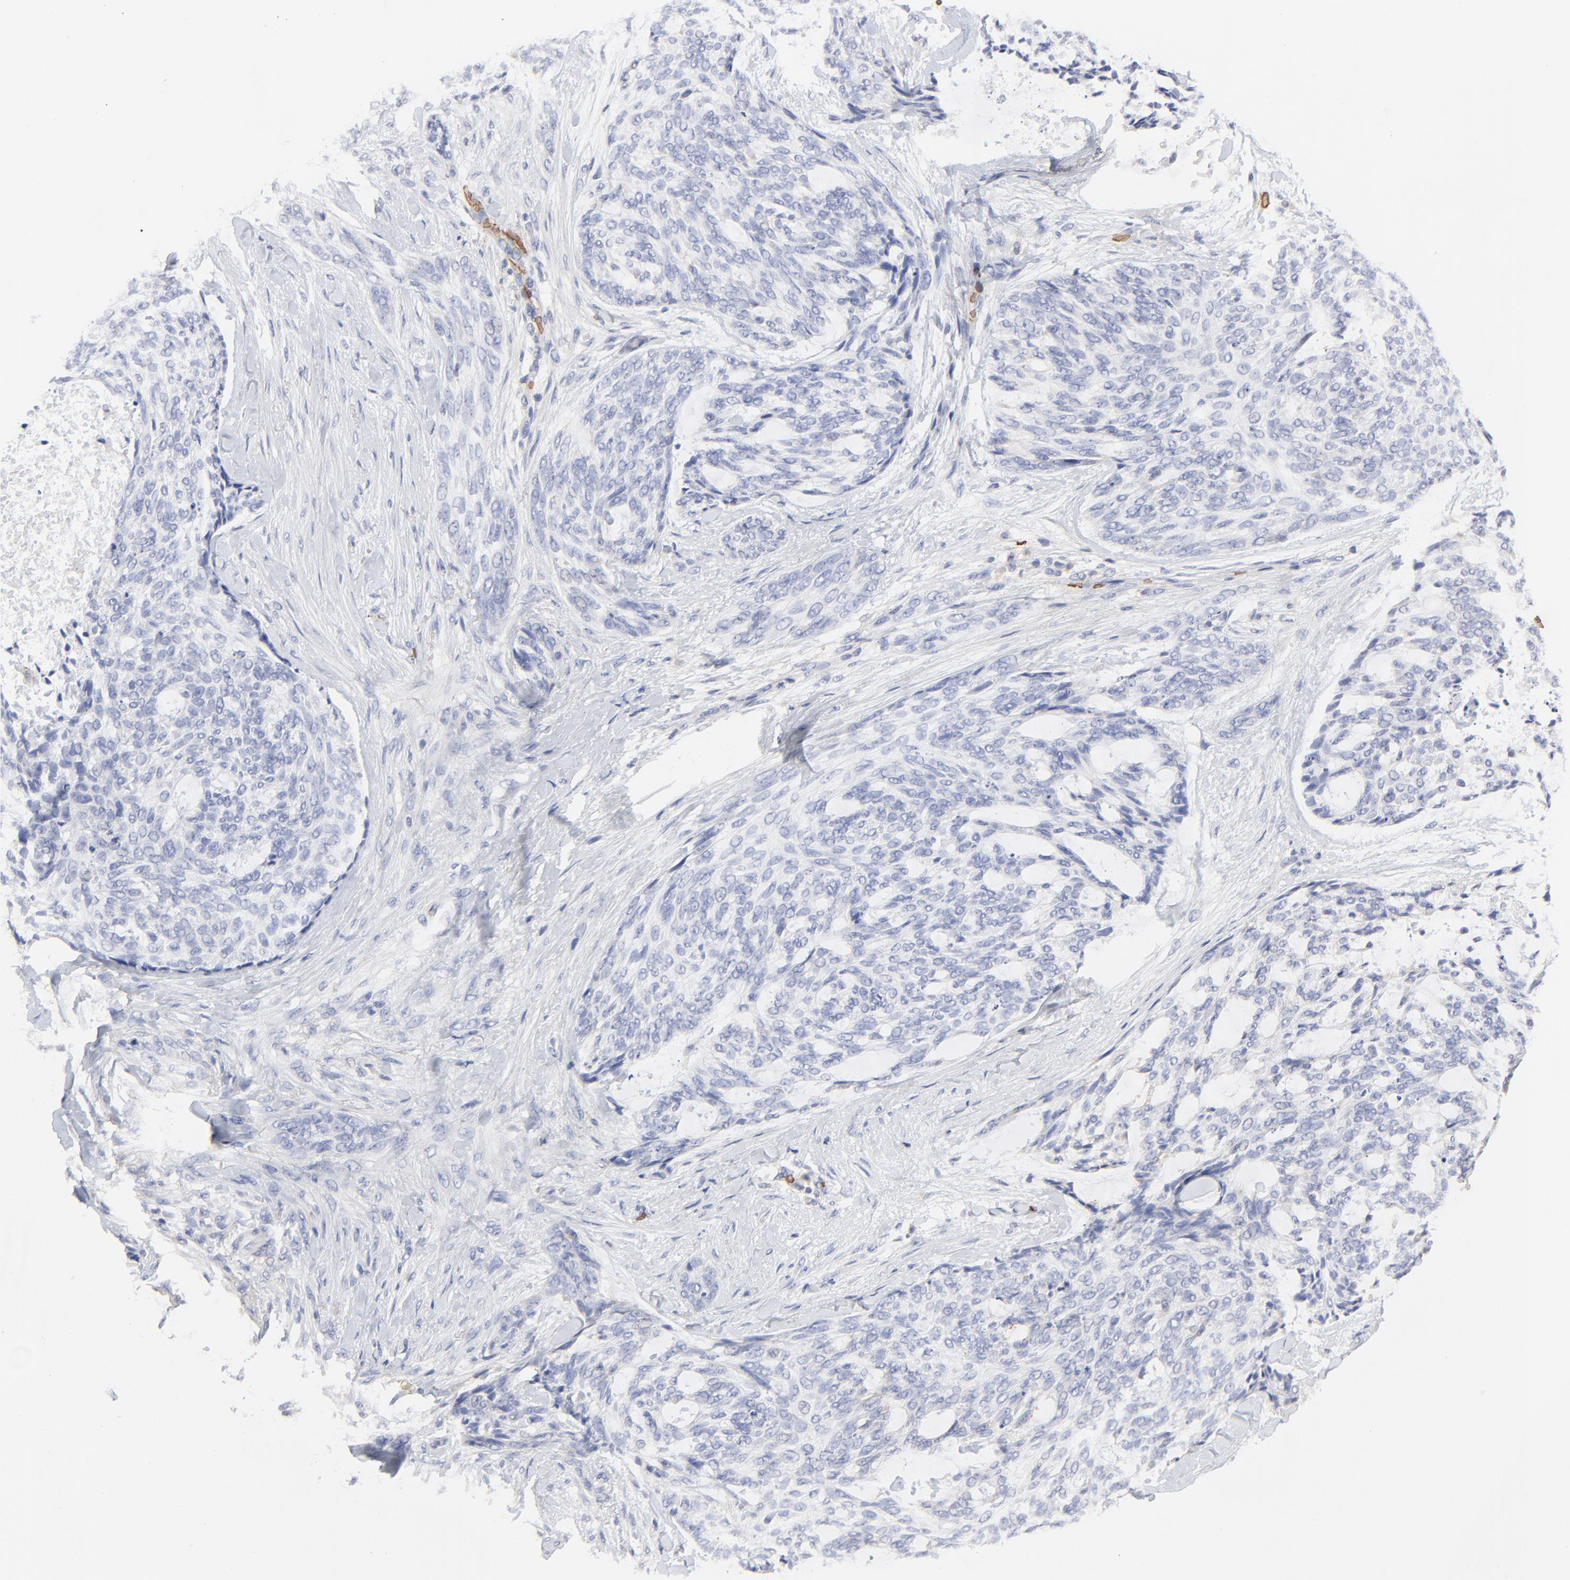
{"staining": {"intensity": "negative", "quantity": "none", "location": "none"}, "tissue": "skin cancer", "cell_type": "Tumor cells", "image_type": "cancer", "snomed": [{"axis": "morphology", "description": "Normal tissue, NOS"}, {"axis": "morphology", "description": "Basal cell carcinoma"}, {"axis": "topography", "description": "Skin"}], "caption": "Tumor cells are negative for protein expression in human skin basal cell carcinoma.", "gene": "PAG1", "patient": {"sex": "female", "age": 71}}